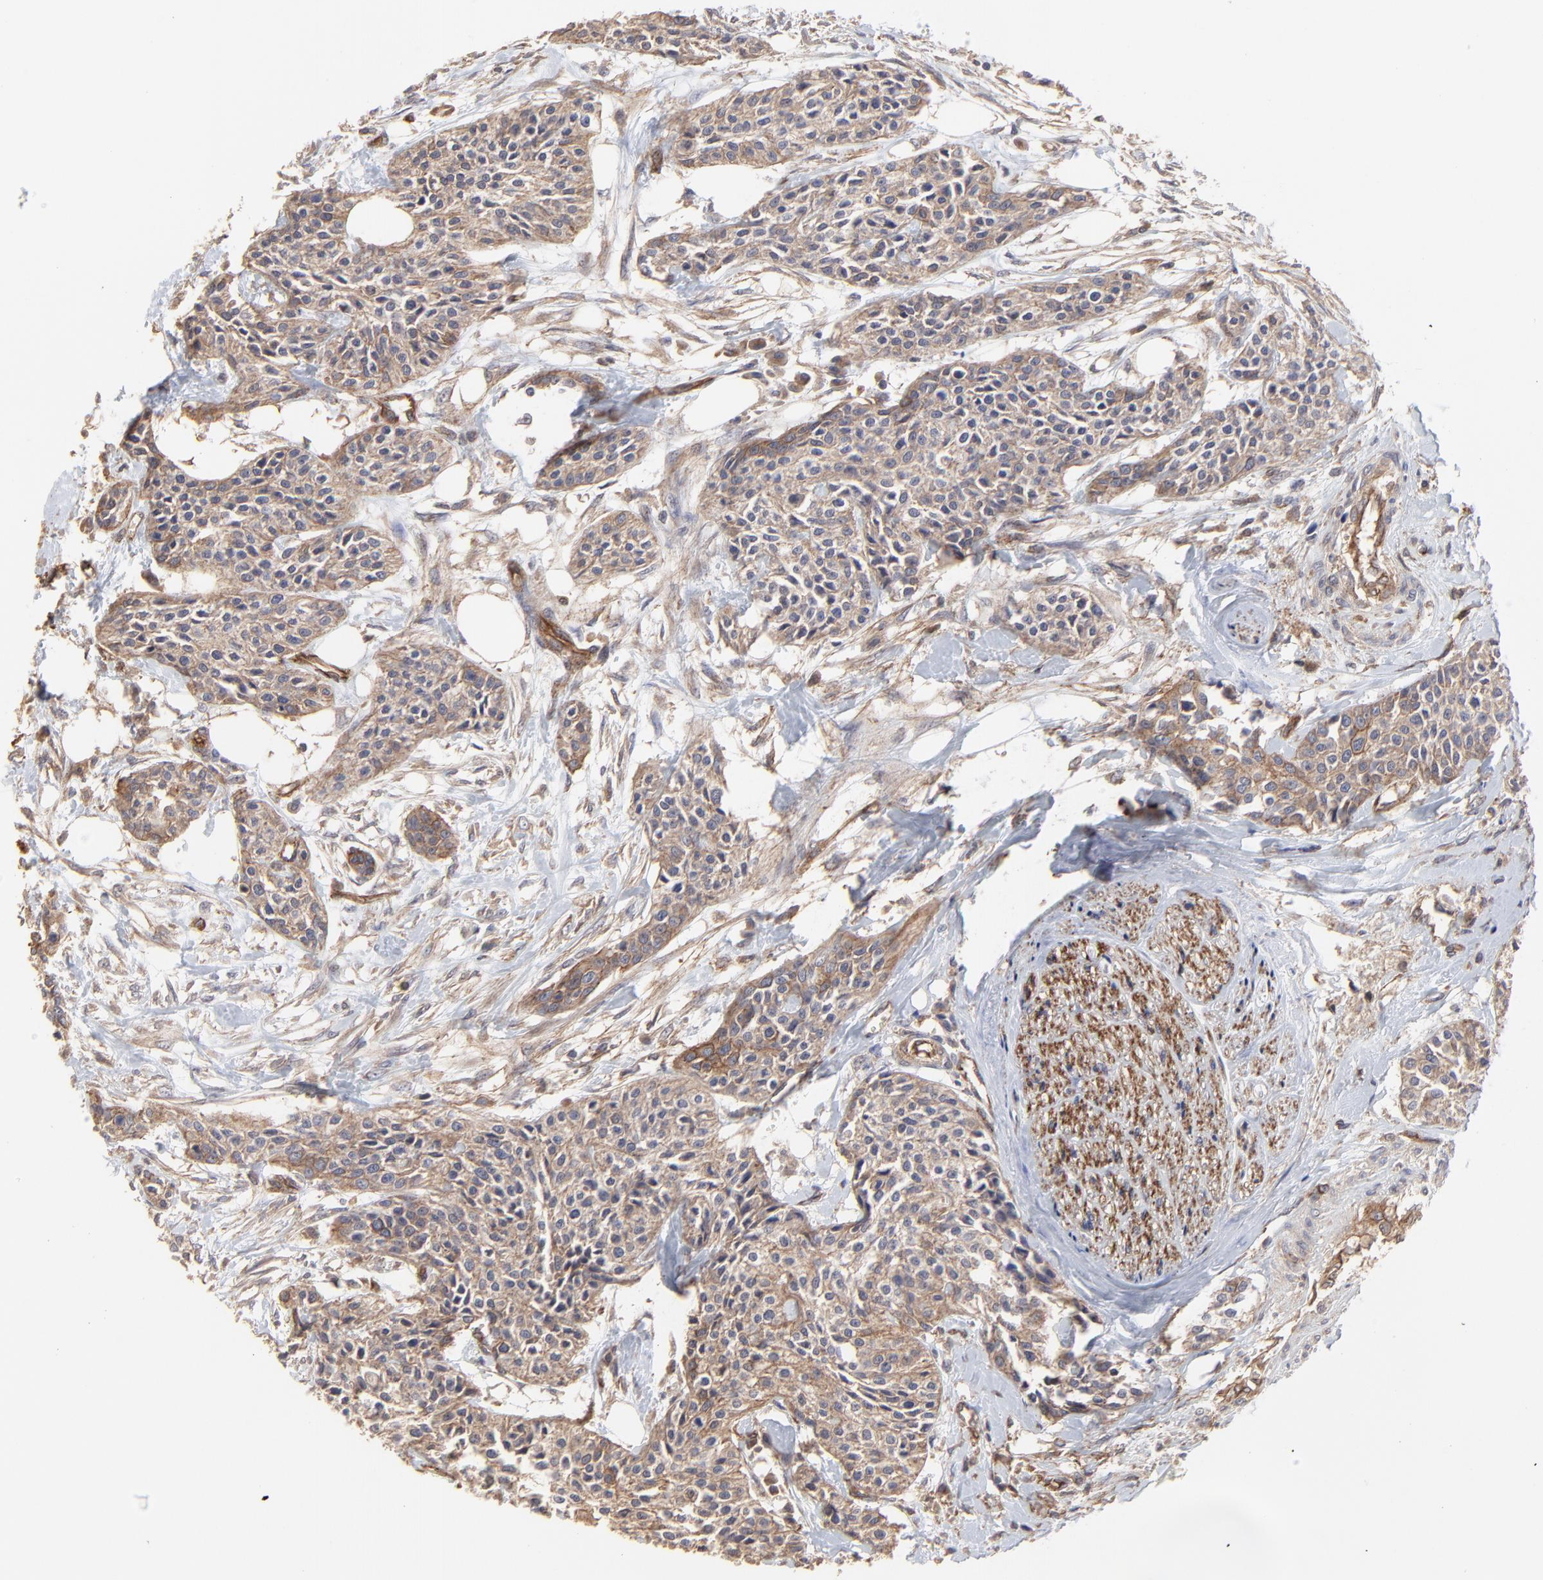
{"staining": {"intensity": "moderate", "quantity": ">75%", "location": "cytoplasmic/membranous"}, "tissue": "urothelial cancer", "cell_type": "Tumor cells", "image_type": "cancer", "snomed": [{"axis": "morphology", "description": "Urothelial carcinoma, High grade"}, {"axis": "topography", "description": "Urinary bladder"}], "caption": "High-magnification brightfield microscopy of urothelial carcinoma (high-grade) stained with DAB (3,3'-diaminobenzidine) (brown) and counterstained with hematoxylin (blue). tumor cells exhibit moderate cytoplasmic/membranous expression is appreciated in about>75% of cells.", "gene": "ARMT1", "patient": {"sex": "male", "age": 56}}